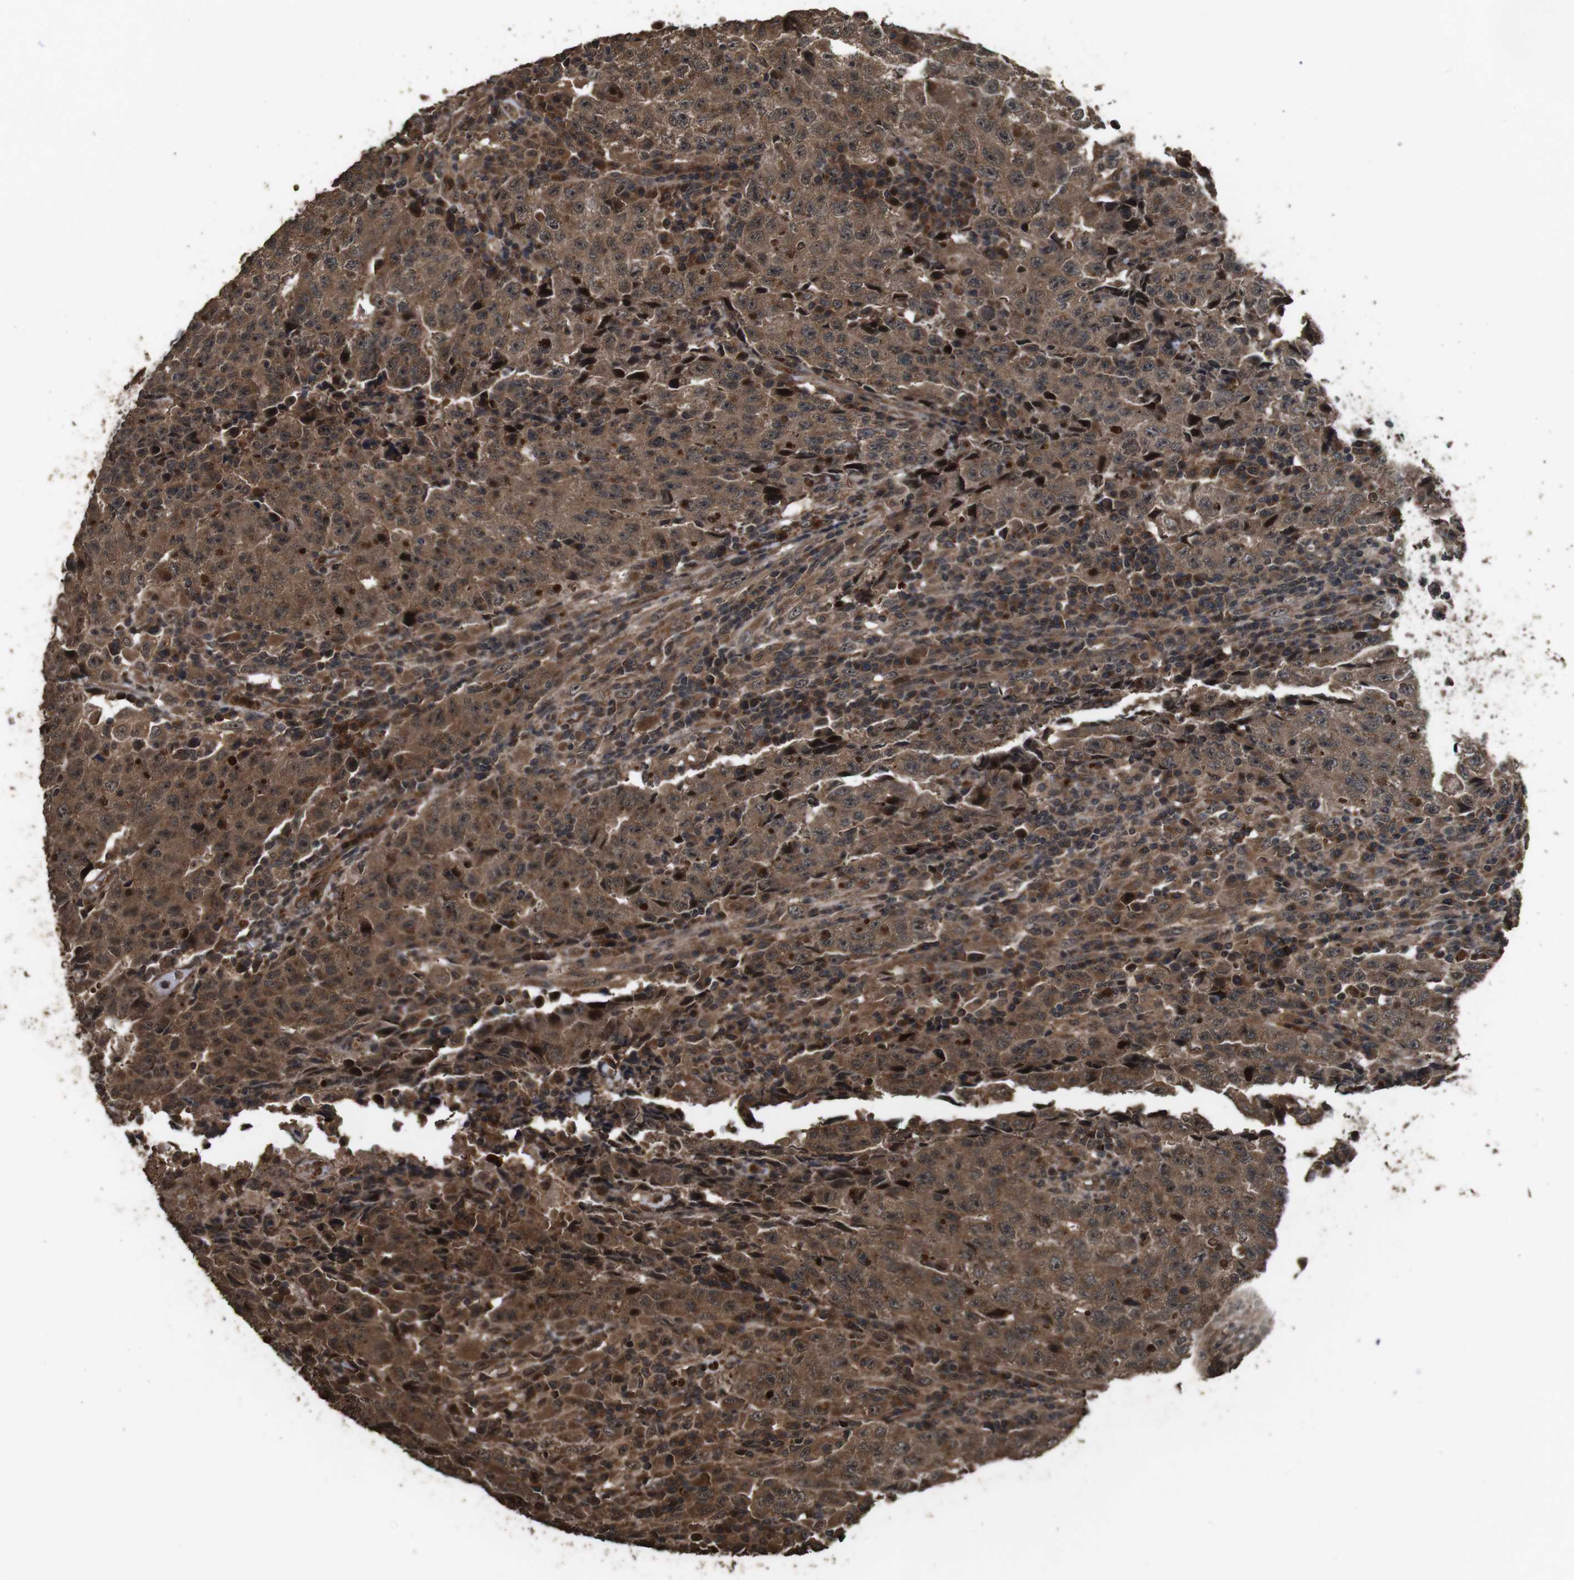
{"staining": {"intensity": "strong", "quantity": ">75%", "location": "cytoplasmic/membranous"}, "tissue": "testis cancer", "cell_type": "Tumor cells", "image_type": "cancer", "snomed": [{"axis": "morphology", "description": "Necrosis, NOS"}, {"axis": "morphology", "description": "Carcinoma, Embryonal, NOS"}, {"axis": "topography", "description": "Testis"}], "caption": "Immunohistochemistry (IHC) histopathology image of neoplastic tissue: testis cancer stained using immunohistochemistry displays high levels of strong protein expression localized specifically in the cytoplasmic/membranous of tumor cells, appearing as a cytoplasmic/membranous brown color.", "gene": "RRAS2", "patient": {"sex": "male", "age": 19}}